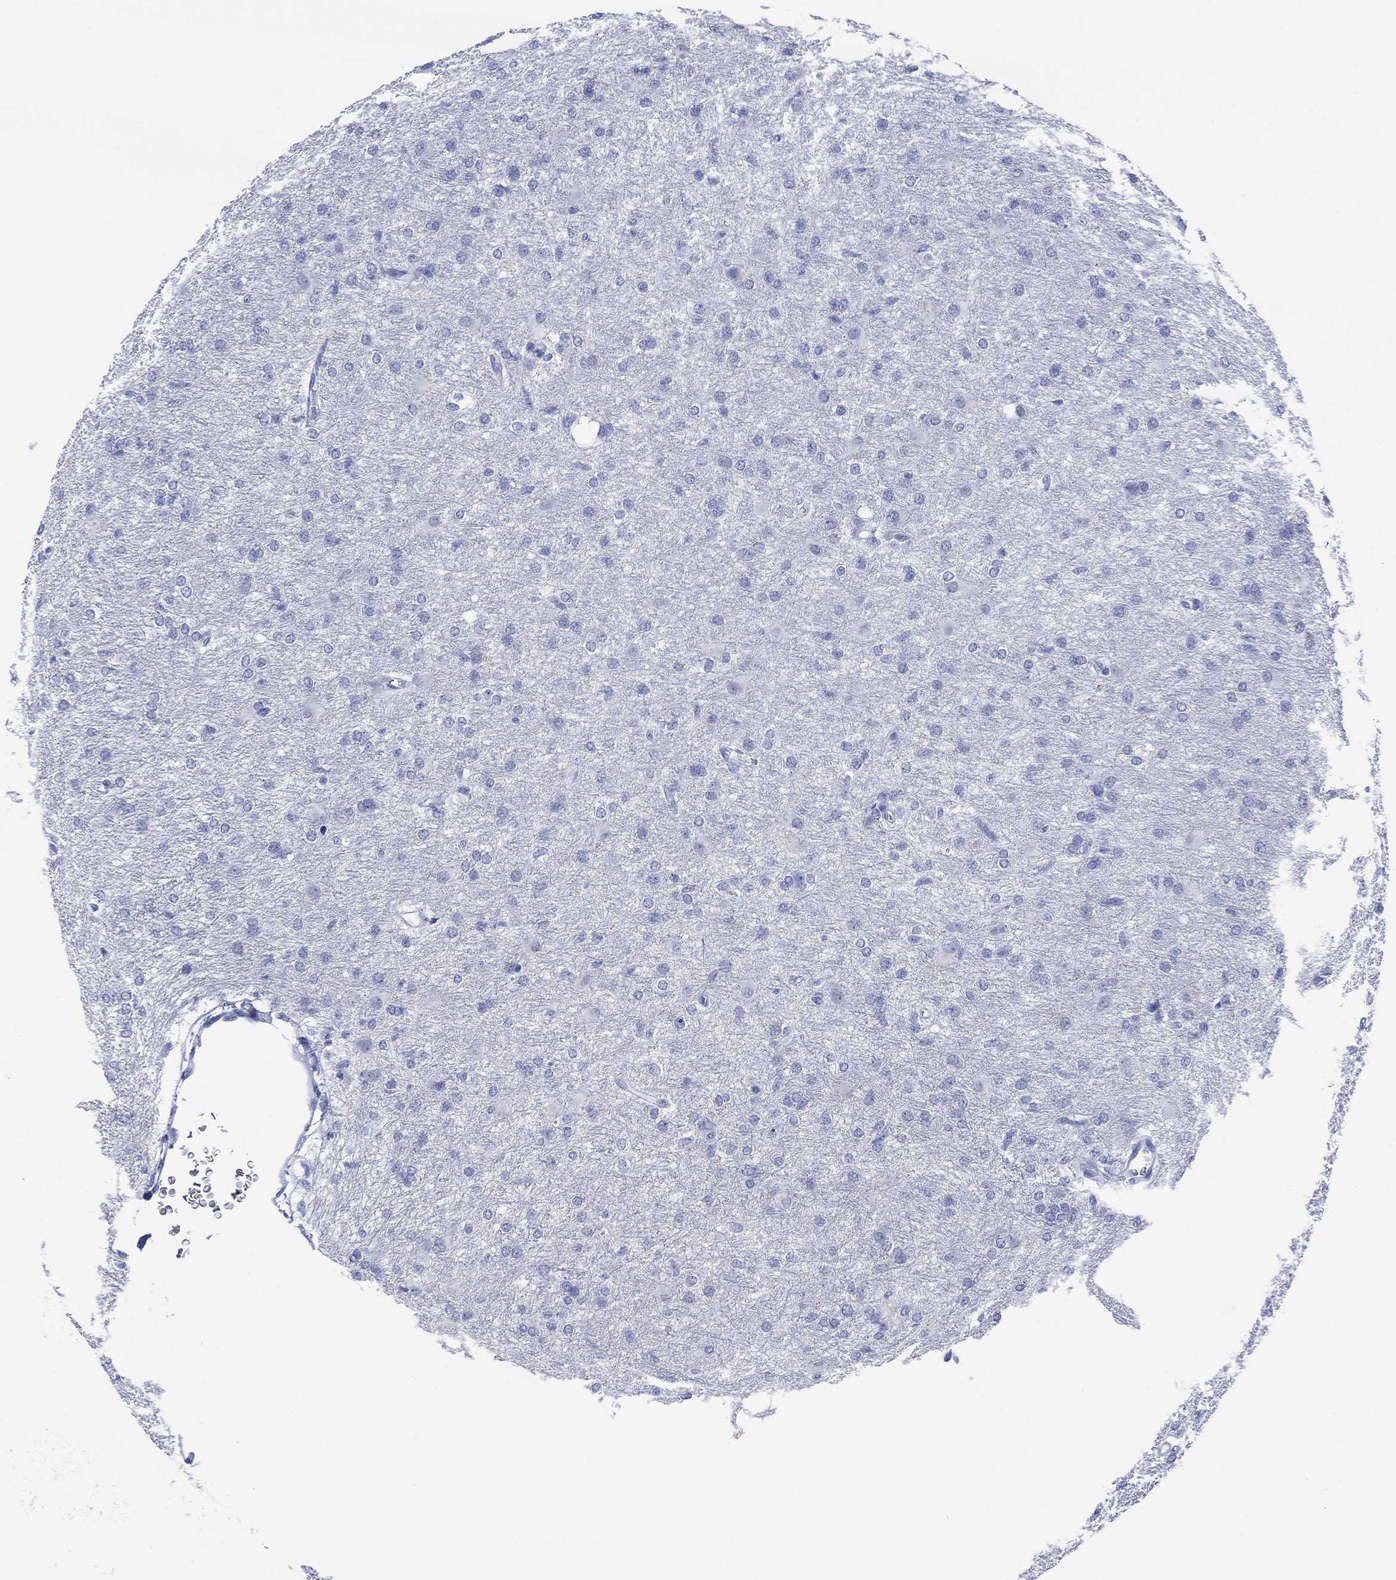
{"staining": {"intensity": "negative", "quantity": "none", "location": "none"}, "tissue": "glioma", "cell_type": "Tumor cells", "image_type": "cancer", "snomed": [{"axis": "morphology", "description": "Glioma, malignant, High grade"}, {"axis": "topography", "description": "Brain"}], "caption": "This is a histopathology image of immunohistochemistry staining of high-grade glioma (malignant), which shows no positivity in tumor cells.", "gene": "SLC9C2", "patient": {"sex": "male", "age": 68}}